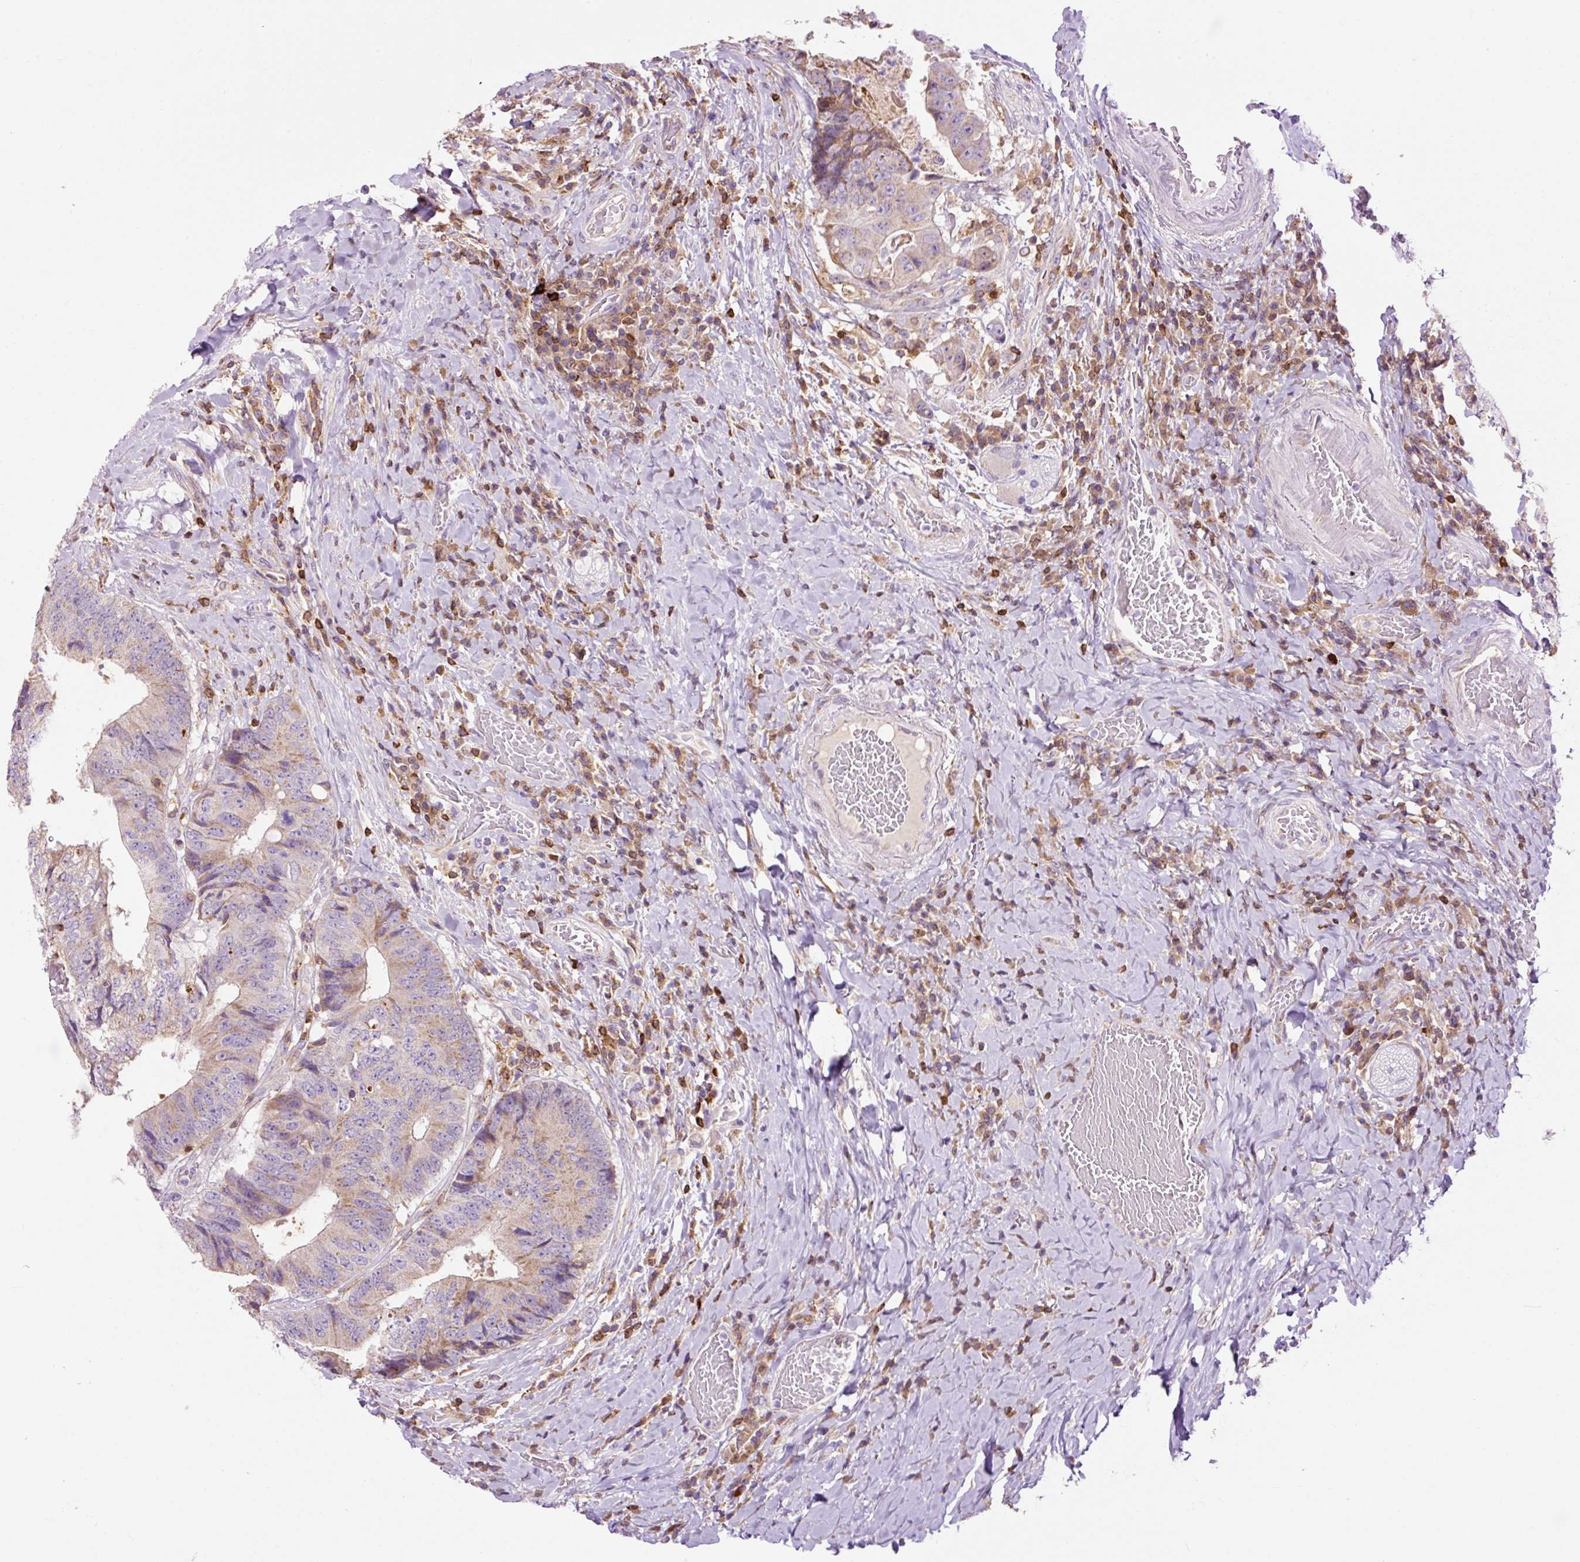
{"staining": {"intensity": "moderate", "quantity": "25%-75%", "location": "cytoplasmic/membranous"}, "tissue": "colorectal cancer", "cell_type": "Tumor cells", "image_type": "cancer", "snomed": [{"axis": "morphology", "description": "Adenocarcinoma, NOS"}, {"axis": "topography", "description": "Rectum"}], "caption": "Colorectal adenocarcinoma stained with immunohistochemistry displays moderate cytoplasmic/membranous positivity in about 25%-75% of tumor cells.", "gene": "CD83", "patient": {"sex": "male", "age": 72}}